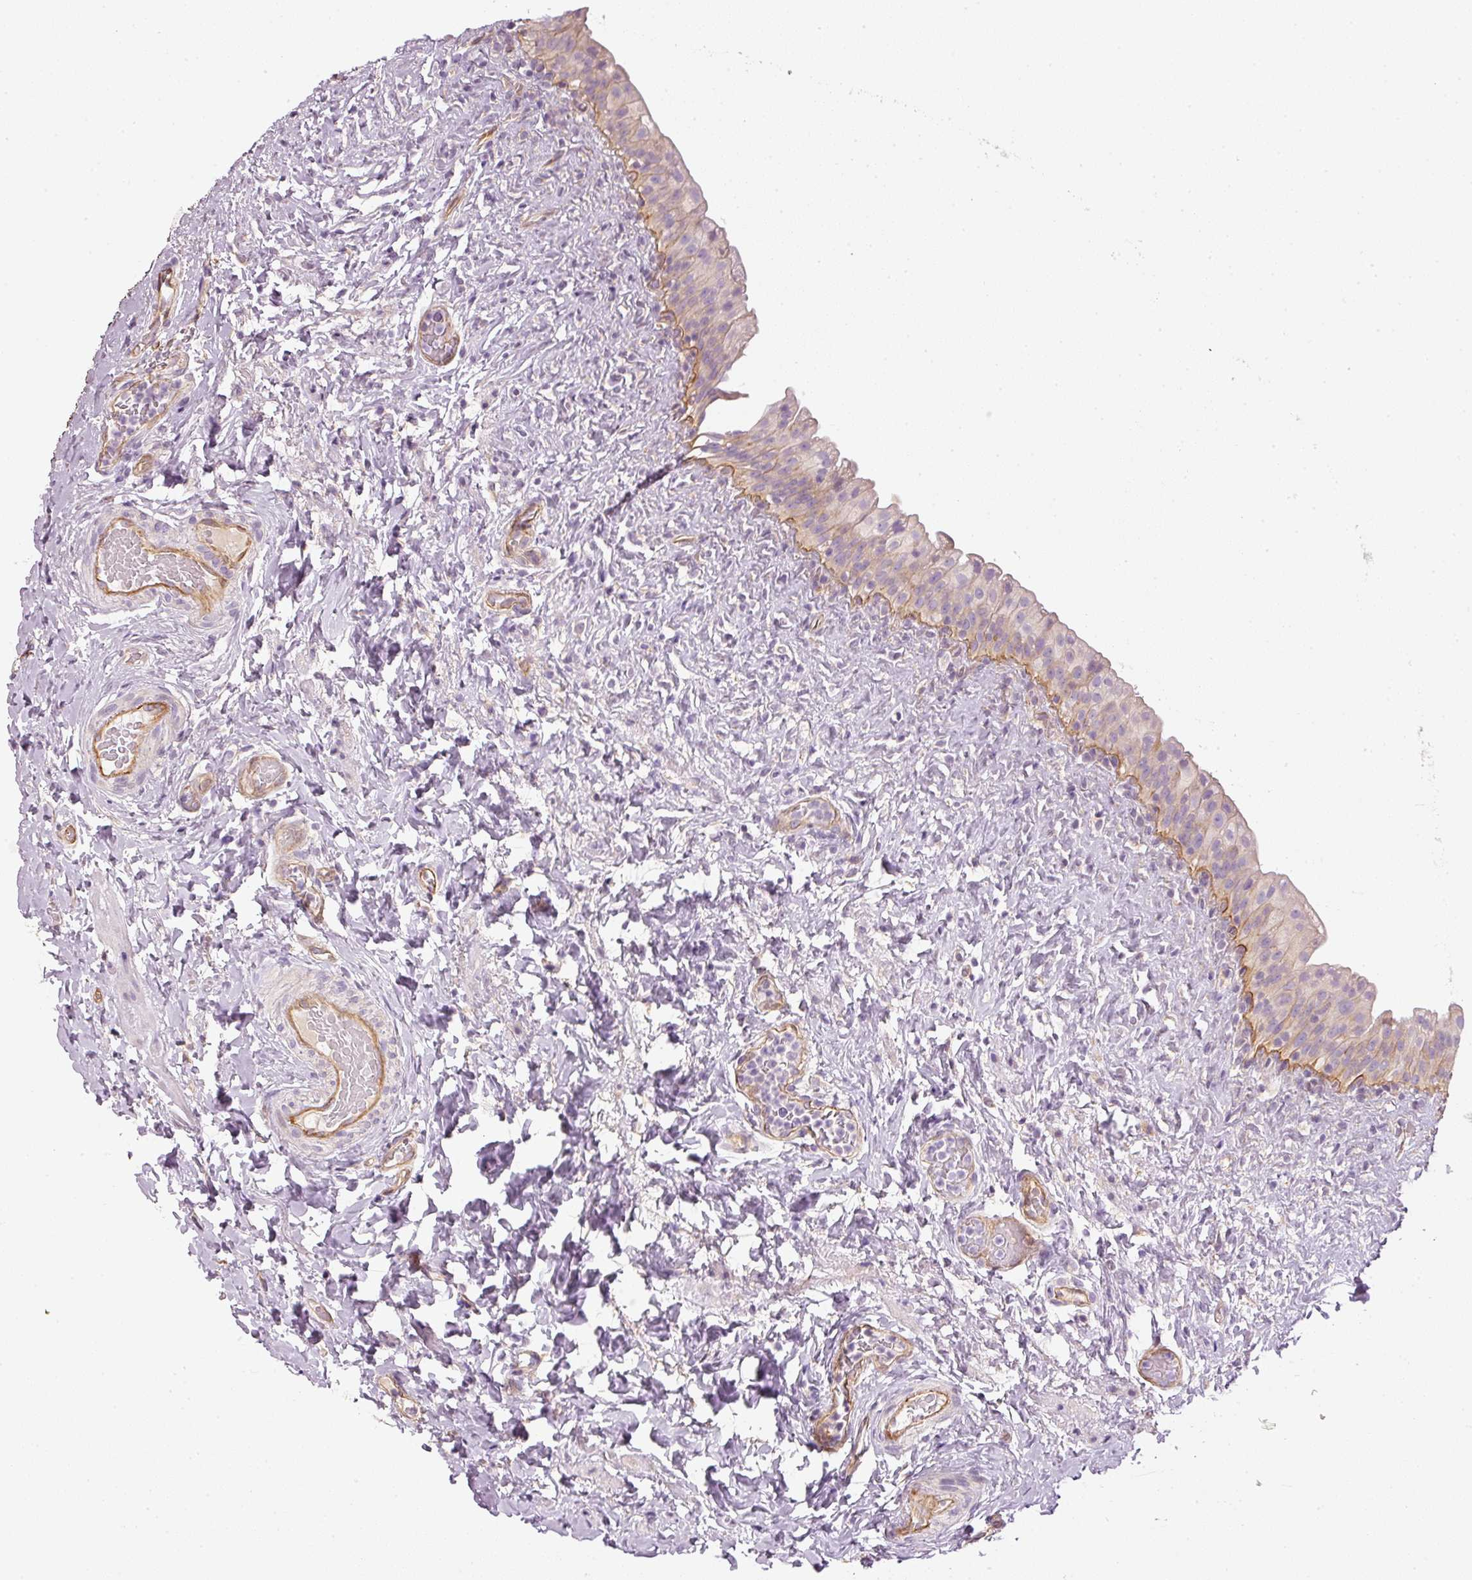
{"staining": {"intensity": "moderate", "quantity": "25%-75%", "location": "cytoplasmic/membranous"}, "tissue": "urinary bladder", "cell_type": "Urothelial cells", "image_type": "normal", "snomed": [{"axis": "morphology", "description": "Normal tissue, NOS"}, {"axis": "topography", "description": "Urinary bladder"}], "caption": "An immunohistochemistry image of unremarkable tissue is shown. Protein staining in brown shows moderate cytoplasmic/membranous positivity in urinary bladder within urothelial cells.", "gene": "OSR2", "patient": {"sex": "female", "age": 27}}